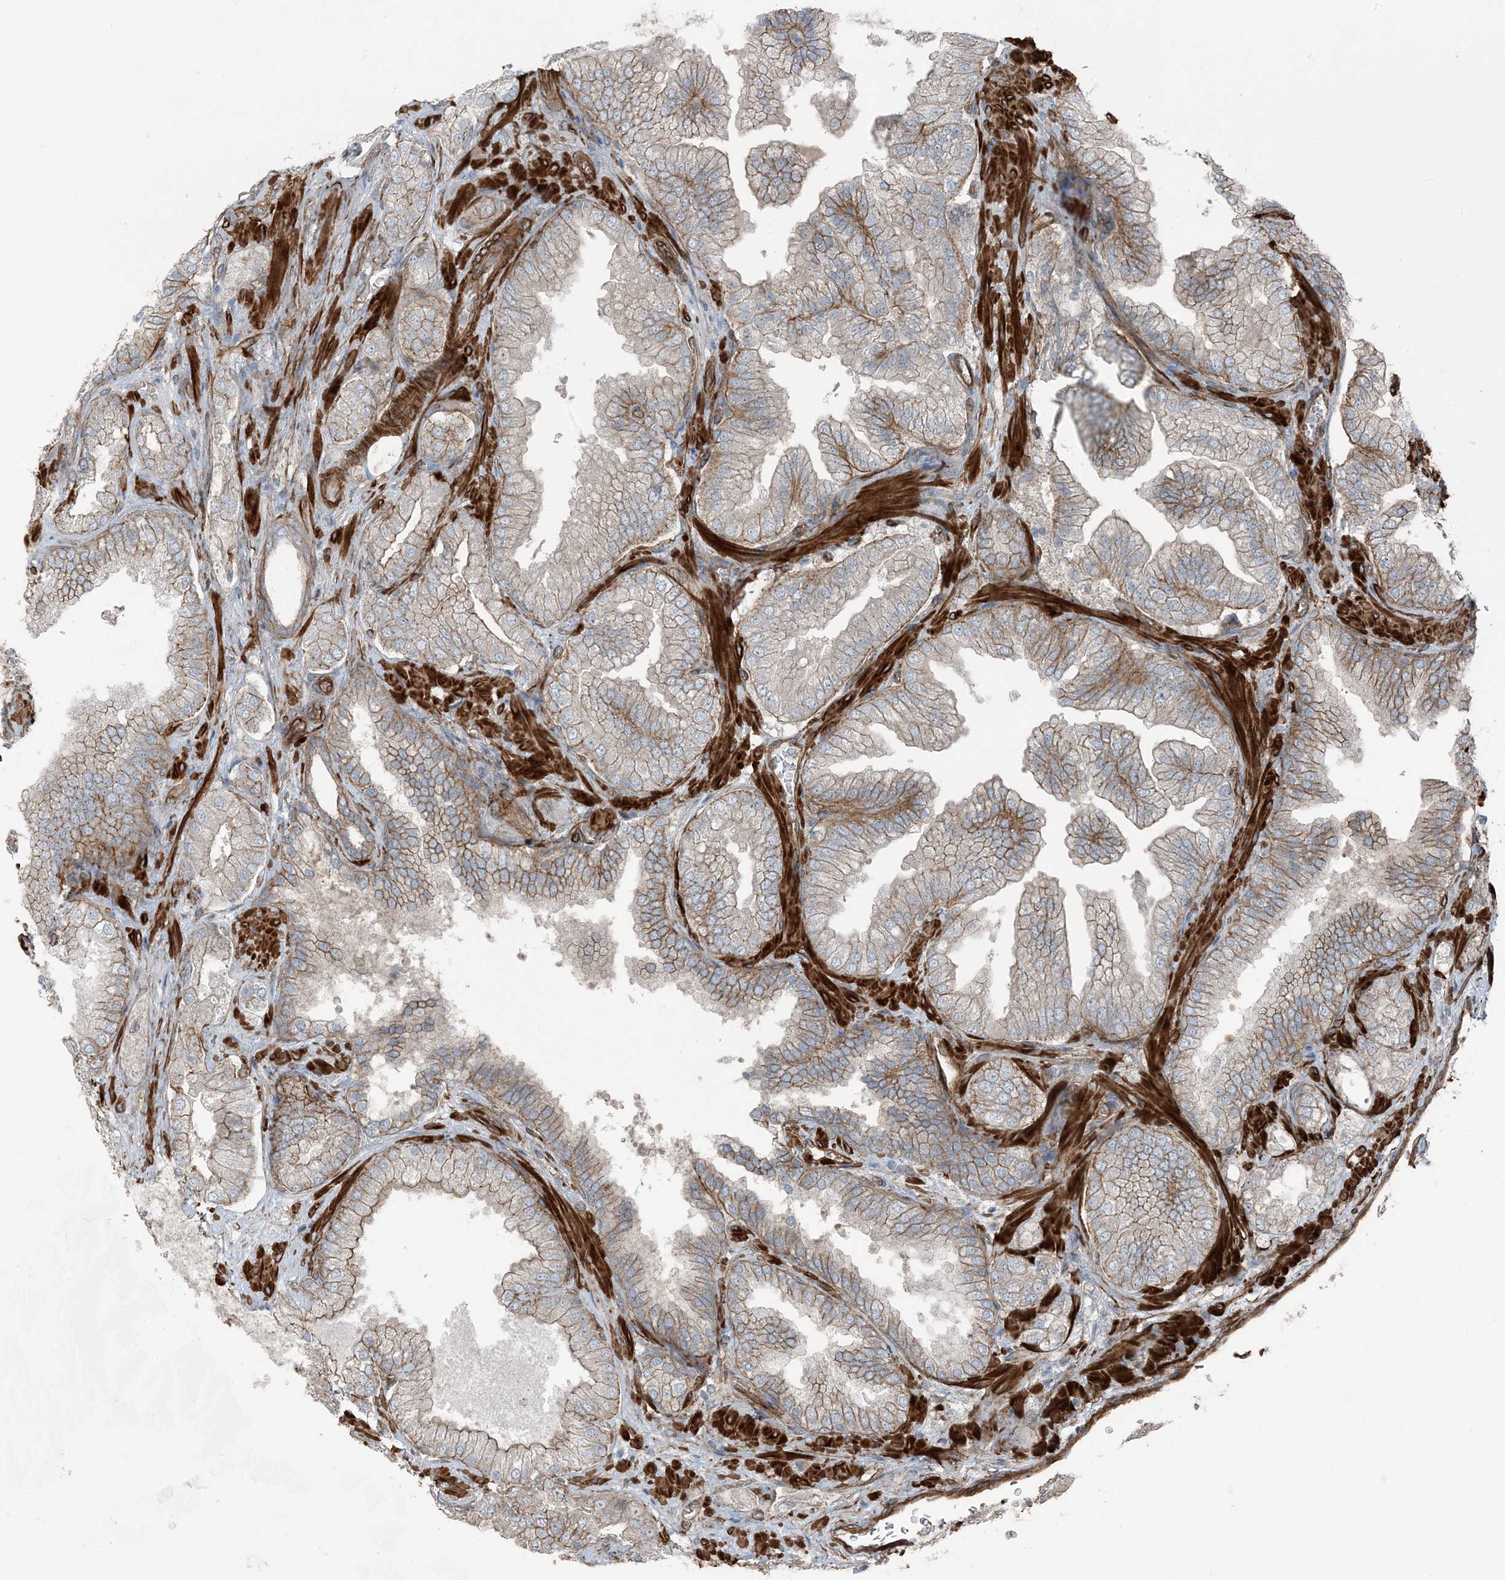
{"staining": {"intensity": "moderate", "quantity": ">75%", "location": "cytoplasmic/membranous"}, "tissue": "prostate cancer", "cell_type": "Tumor cells", "image_type": "cancer", "snomed": [{"axis": "morphology", "description": "Adenocarcinoma, High grade"}, {"axis": "topography", "description": "Prostate"}], "caption": "High-grade adenocarcinoma (prostate) stained with immunohistochemistry (IHC) shows moderate cytoplasmic/membranous staining in approximately >75% of tumor cells. (brown staining indicates protein expression, while blue staining denotes nuclei).", "gene": "ZFP90", "patient": {"sex": "male", "age": 58}}